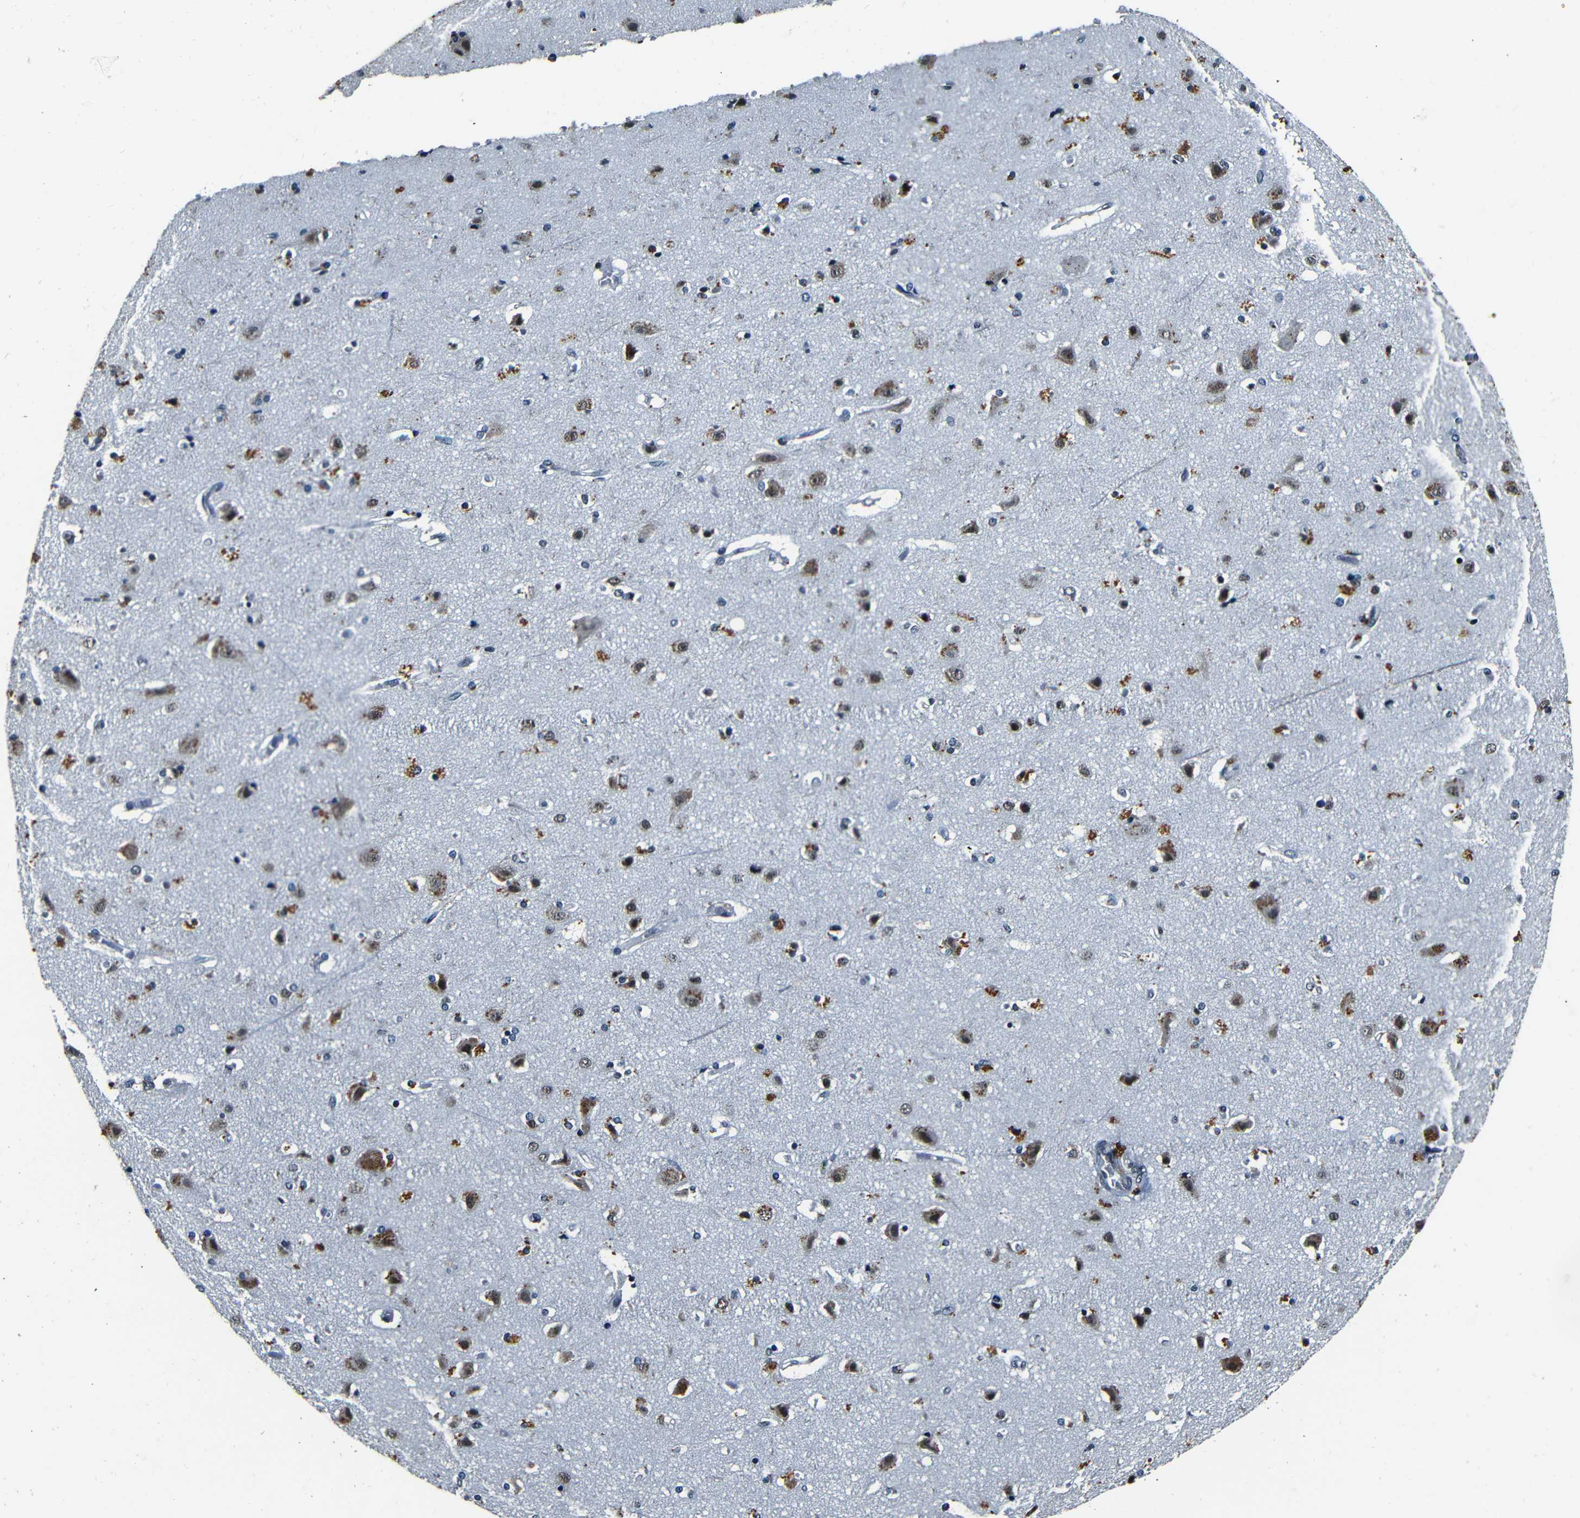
{"staining": {"intensity": "negative", "quantity": "none", "location": "none"}, "tissue": "cerebral cortex", "cell_type": "Endothelial cells", "image_type": "normal", "snomed": [{"axis": "morphology", "description": "Normal tissue, NOS"}, {"axis": "topography", "description": "Cerebral cortex"}], "caption": "Cerebral cortex stained for a protein using IHC shows no expression endothelial cells.", "gene": "FOXD4L1", "patient": {"sex": "female", "age": 54}}